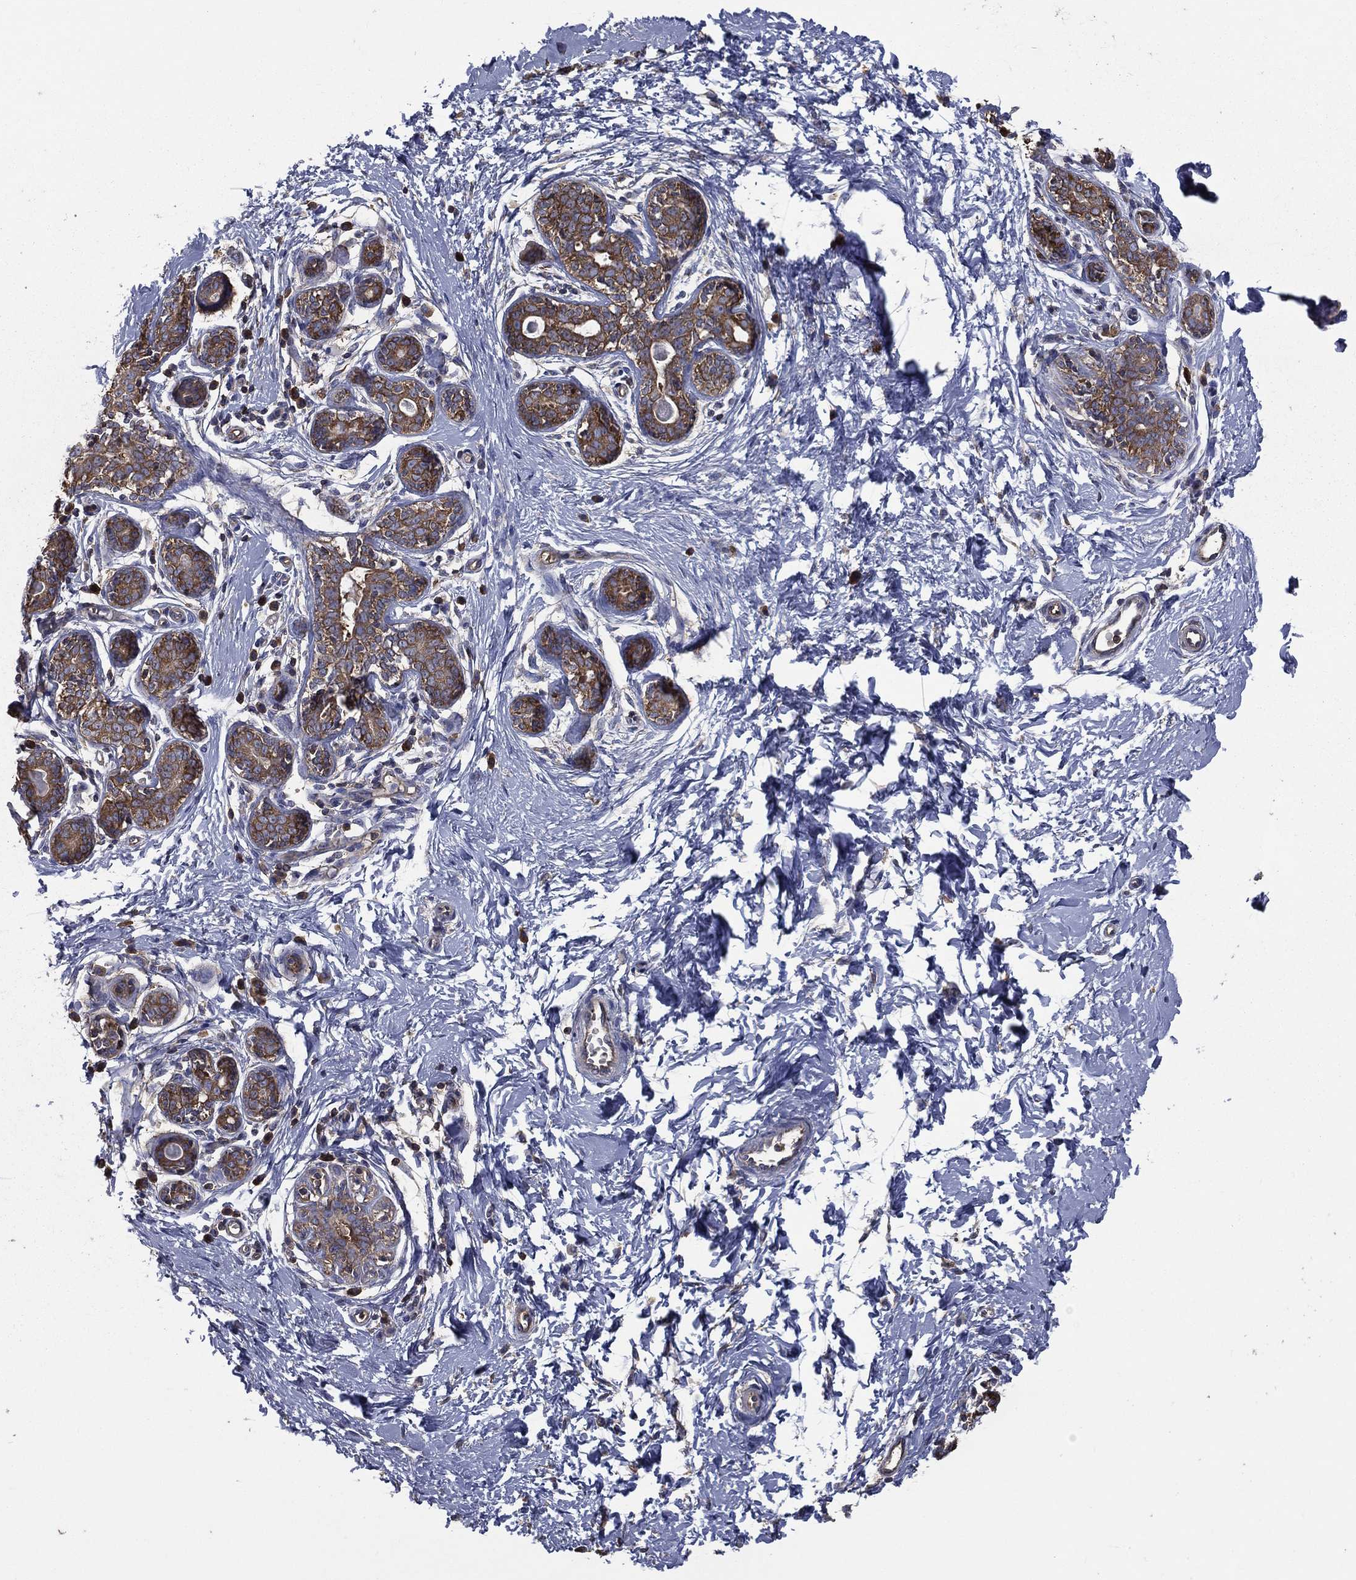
{"staining": {"intensity": "negative", "quantity": "none", "location": "none"}, "tissue": "breast", "cell_type": "Adipocytes", "image_type": "normal", "snomed": [{"axis": "morphology", "description": "Normal tissue, NOS"}, {"axis": "topography", "description": "Breast"}], "caption": "This is a photomicrograph of immunohistochemistry (IHC) staining of benign breast, which shows no expression in adipocytes.", "gene": "SARS1", "patient": {"sex": "female", "age": 37}}